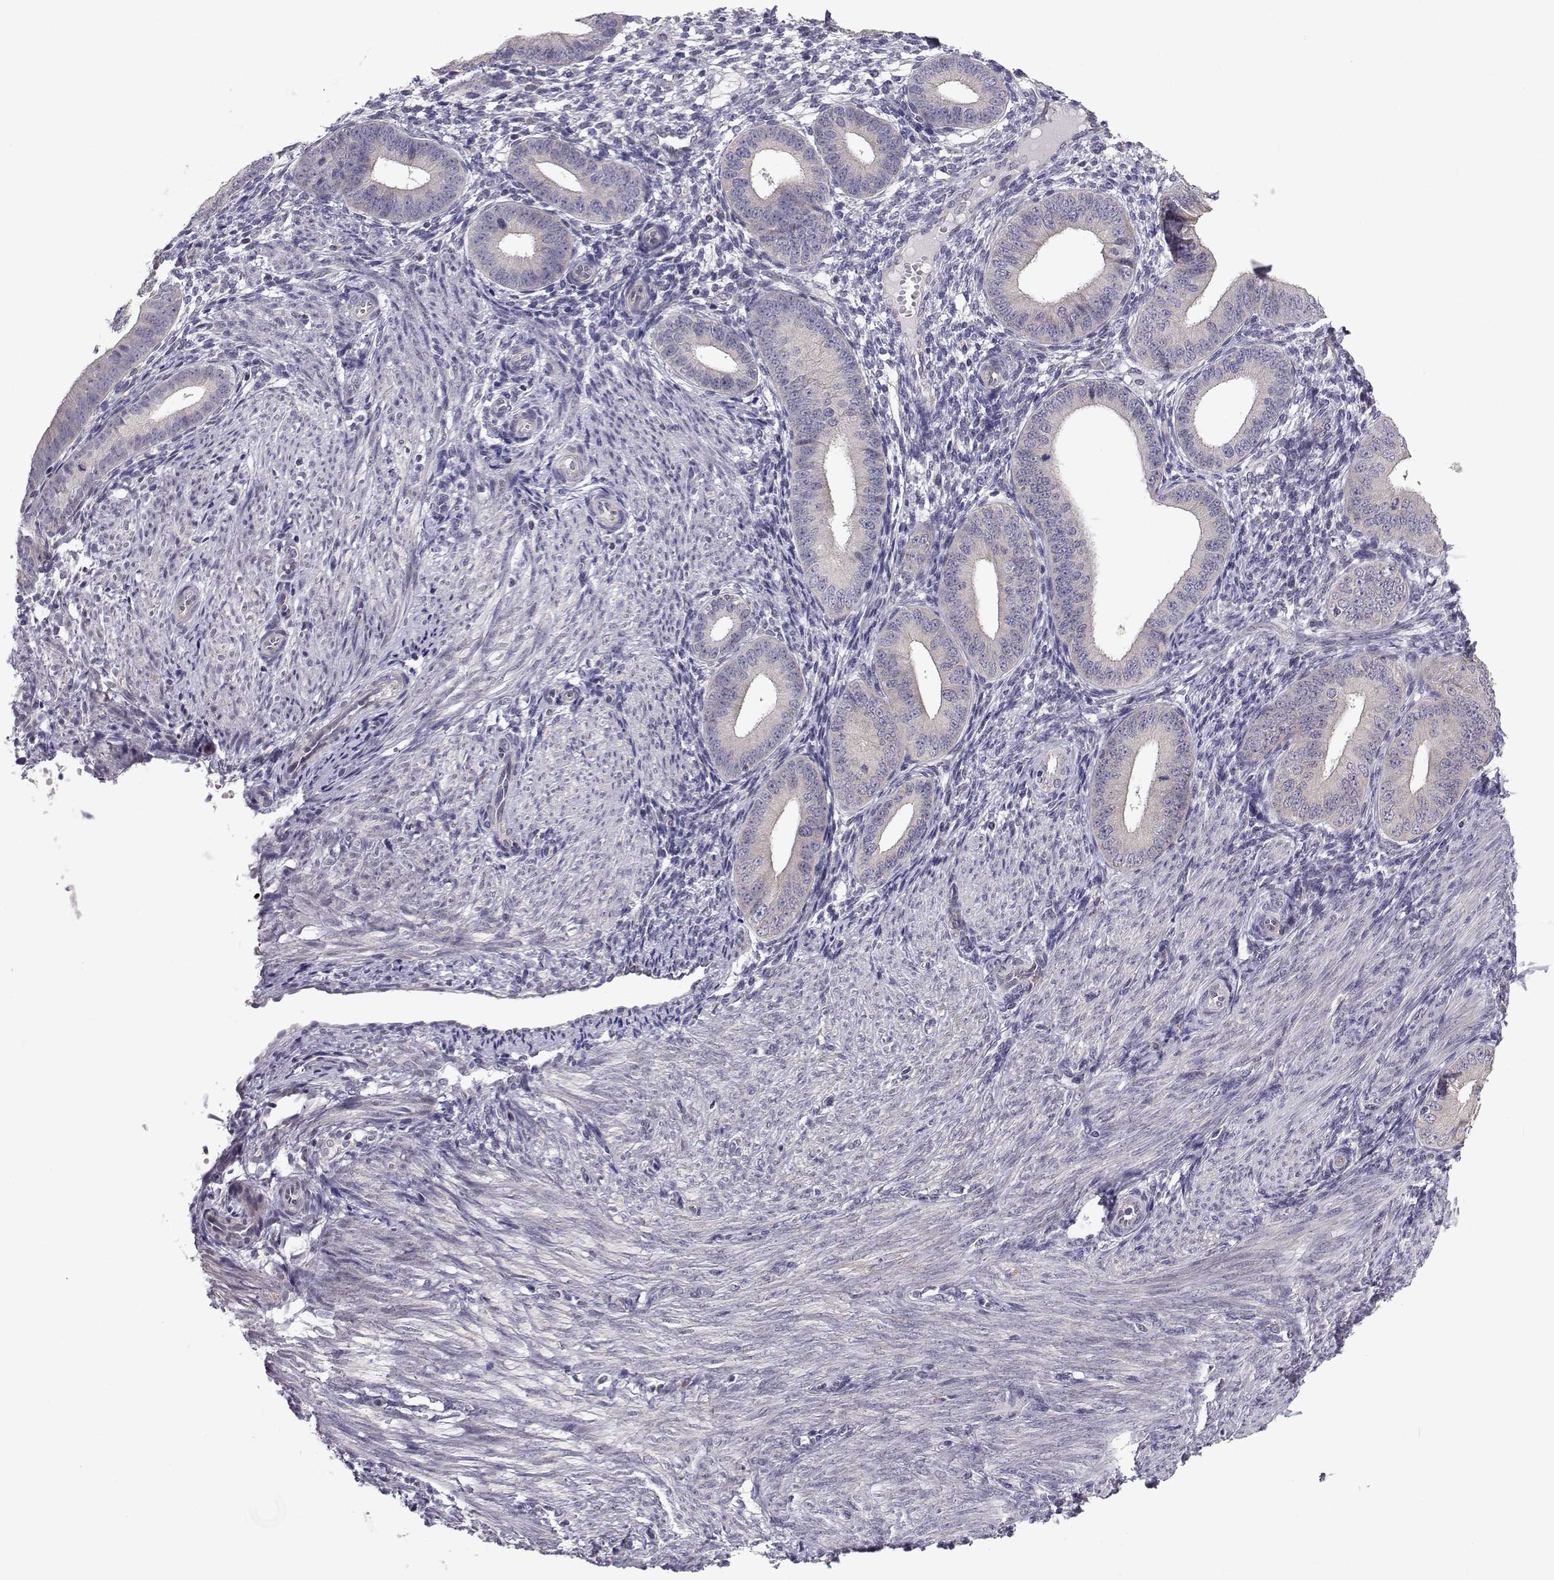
{"staining": {"intensity": "negative", "quantity": "none", "location": "none"}, "tissue": "endometrium", "cell_type": "Cells in endometrial stroma", "image_type": "normal", "snomed": [{"axis": "morphology", "description": "Normal tissue, NOS"}, {"axis": "topography", "description": "Endometrium"}], "caption": "A high-resolution micrograph shows IHC staining of unremarkable endometrium, which reveals no significant positivity in cells in endometrial stroma.", "gene": "PEX5L", "patient": {"sex": "female", "age": 39}}